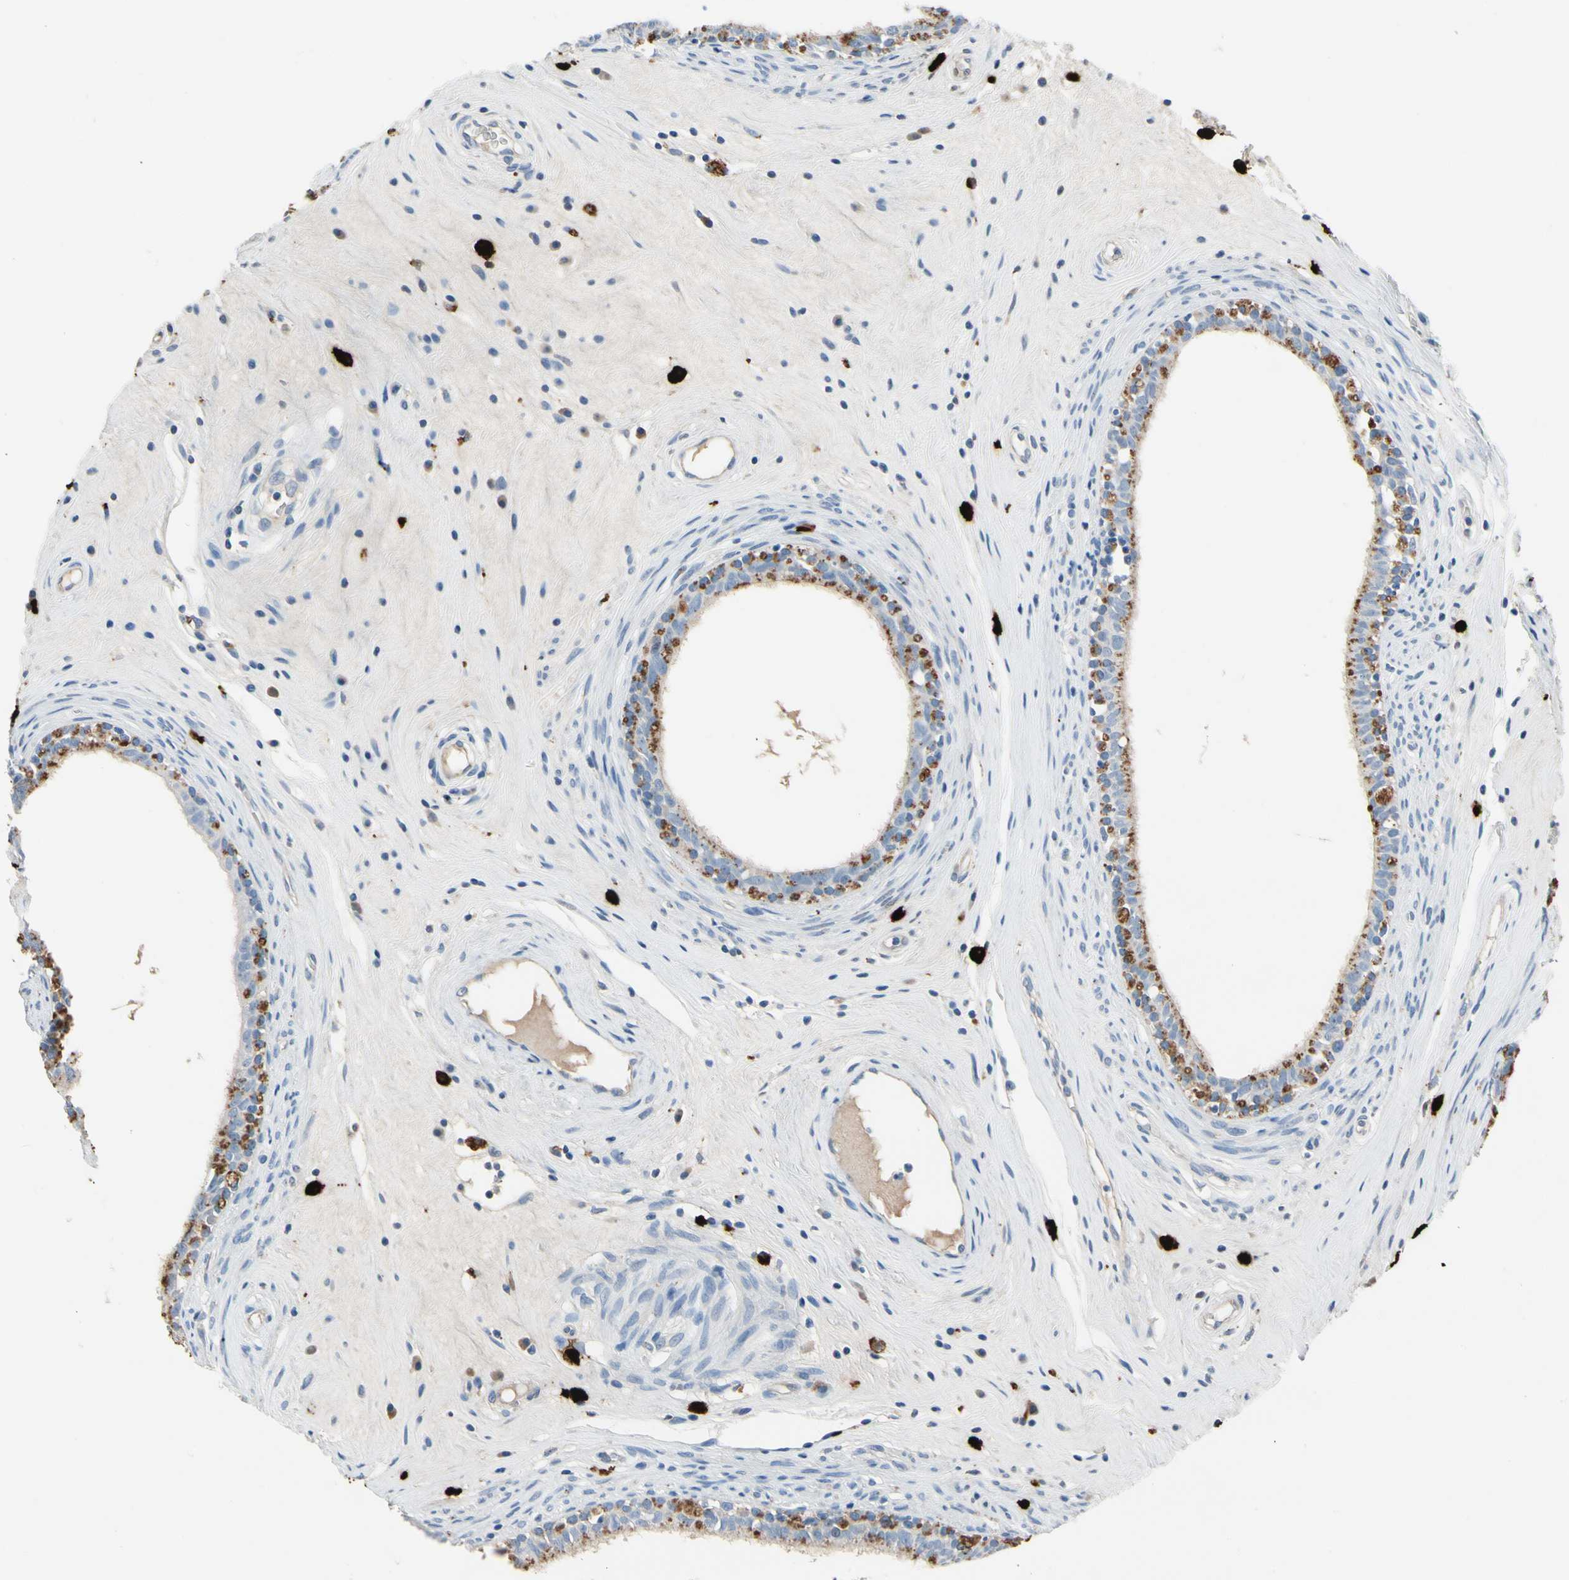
{"staining": {"intensity": "moderate", "quantity": "25%-75%", "location": "cytoplasmic/membranous"}, "tissue": "epididymis", "cell_type": "Glandular cells", "image_type": "normal", "snomed": [{"axis": "morphology", "description": "Normal tissue, NOS"}, {"axis": "morphology", "description": "Inflammation, NOS"}, {"axis": "topography", "description": "Epididymis"}], "caption": "Epididymis stained with a brown dye displays moderate cytoplasmic/membranous positive expression in approximately 25%-75% of glandular cells.", "gene": "CPA3", "patient": {"sex": "male", "age": 84}}